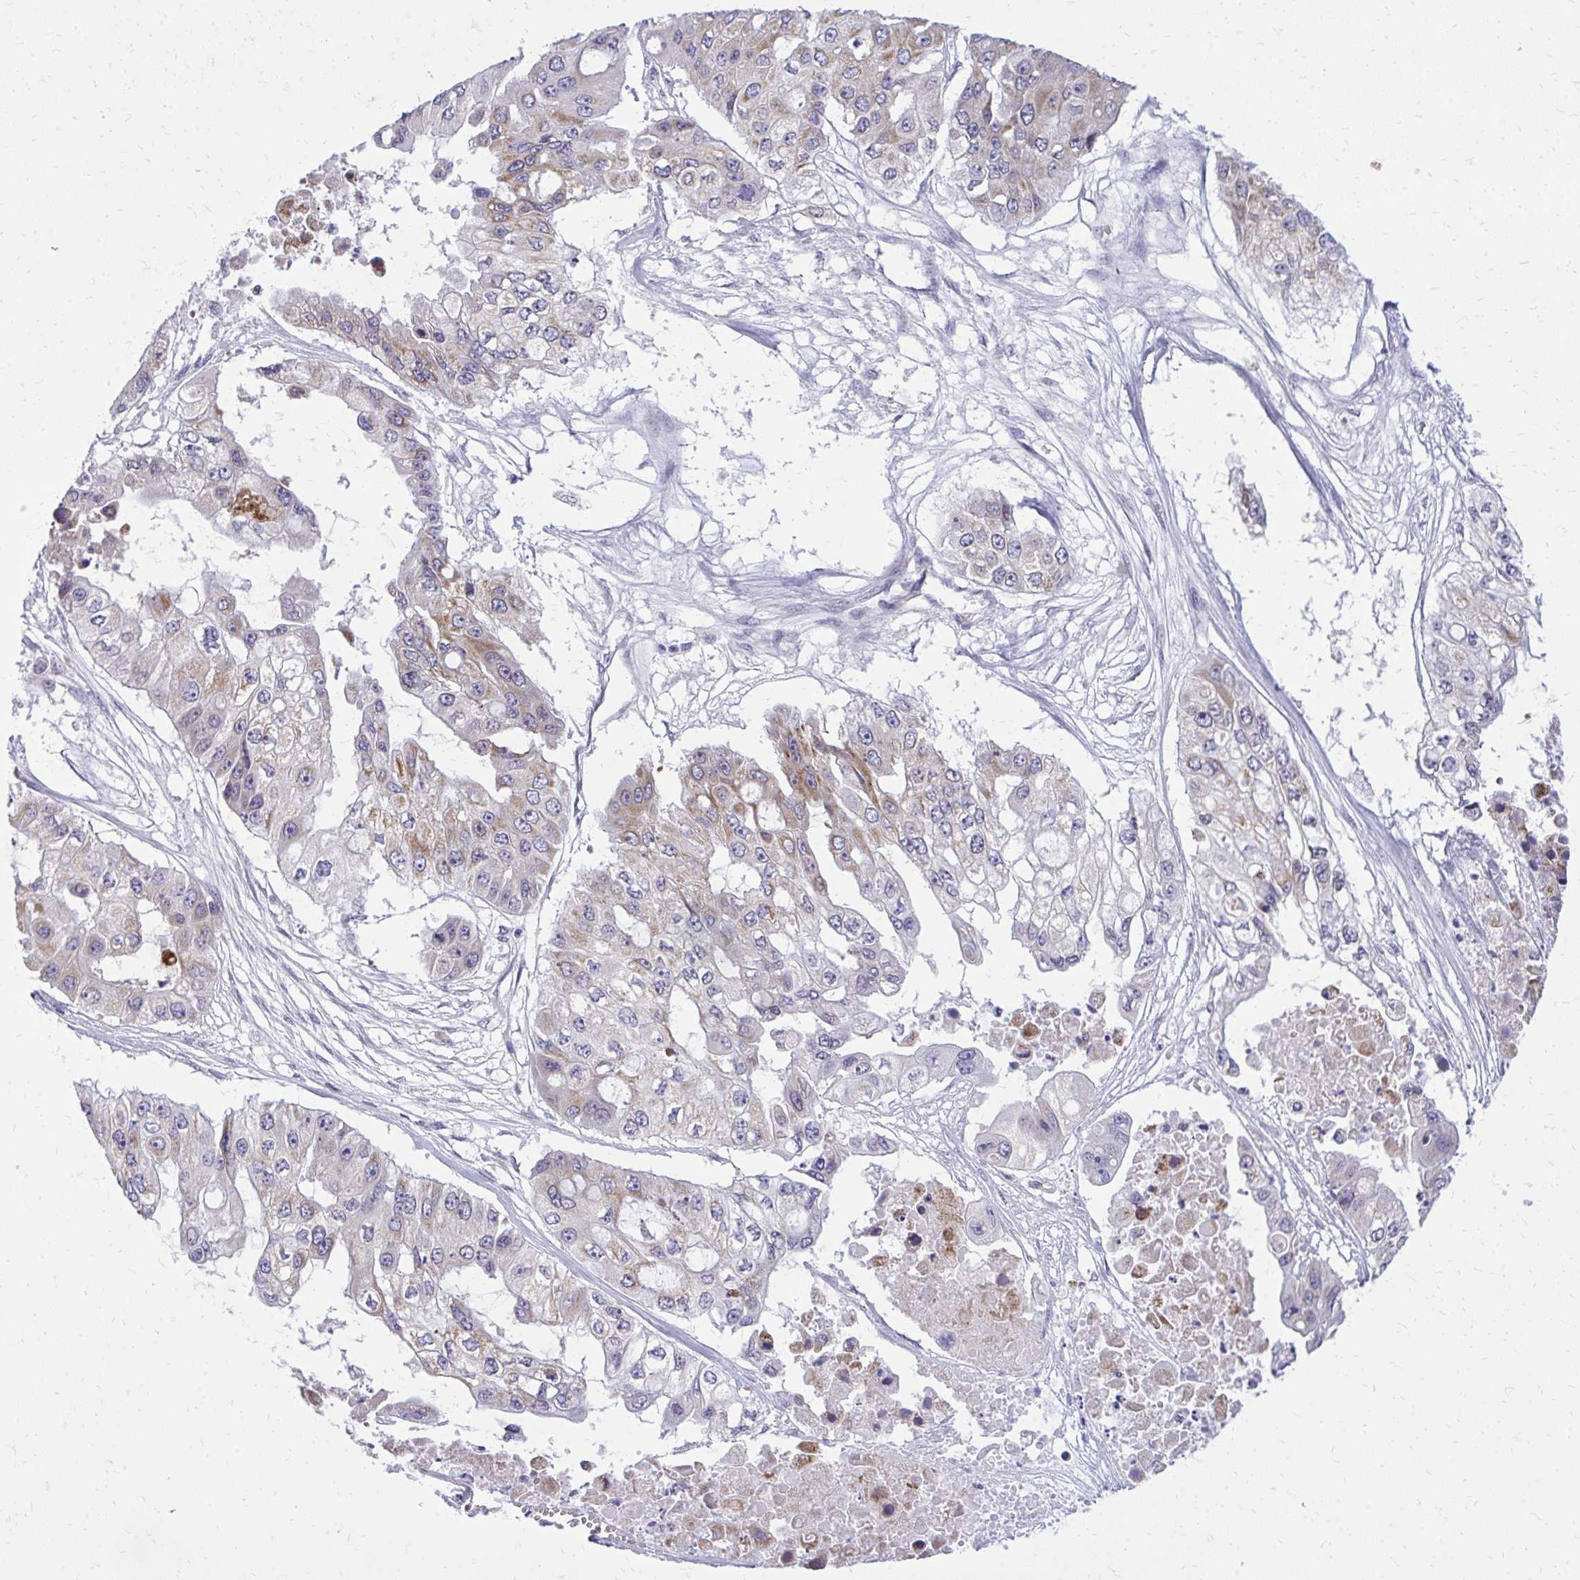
{"staining": {"intensity": "moderate", "quantity": "<25%", "location": "cytoplasmic/membranous"}, "tissue": "ovarian cancer", "cell_type": "Tumor cells", "image_type": "cancer", "snomed": [{"axis": "morphology", "description": "Cystadenocarcinoma, serous, NOS"}, {"axis": "topography", "description": "Ovary"}], "caption": "Immunohistochemical staining of human ovarian serous cystadenocarcinoma exhibits moderate cytoplasmic/membranous protein positivity in approximately <25% of tumor cells. Using DAB (3,3'-diaminobenzidine) (brown) and hematoxylin (blue) stains, captured at high magnification using brightfield microscopy.", "gene": "RPS6KA2", "patient": {"sex": "female", "age": 56}}